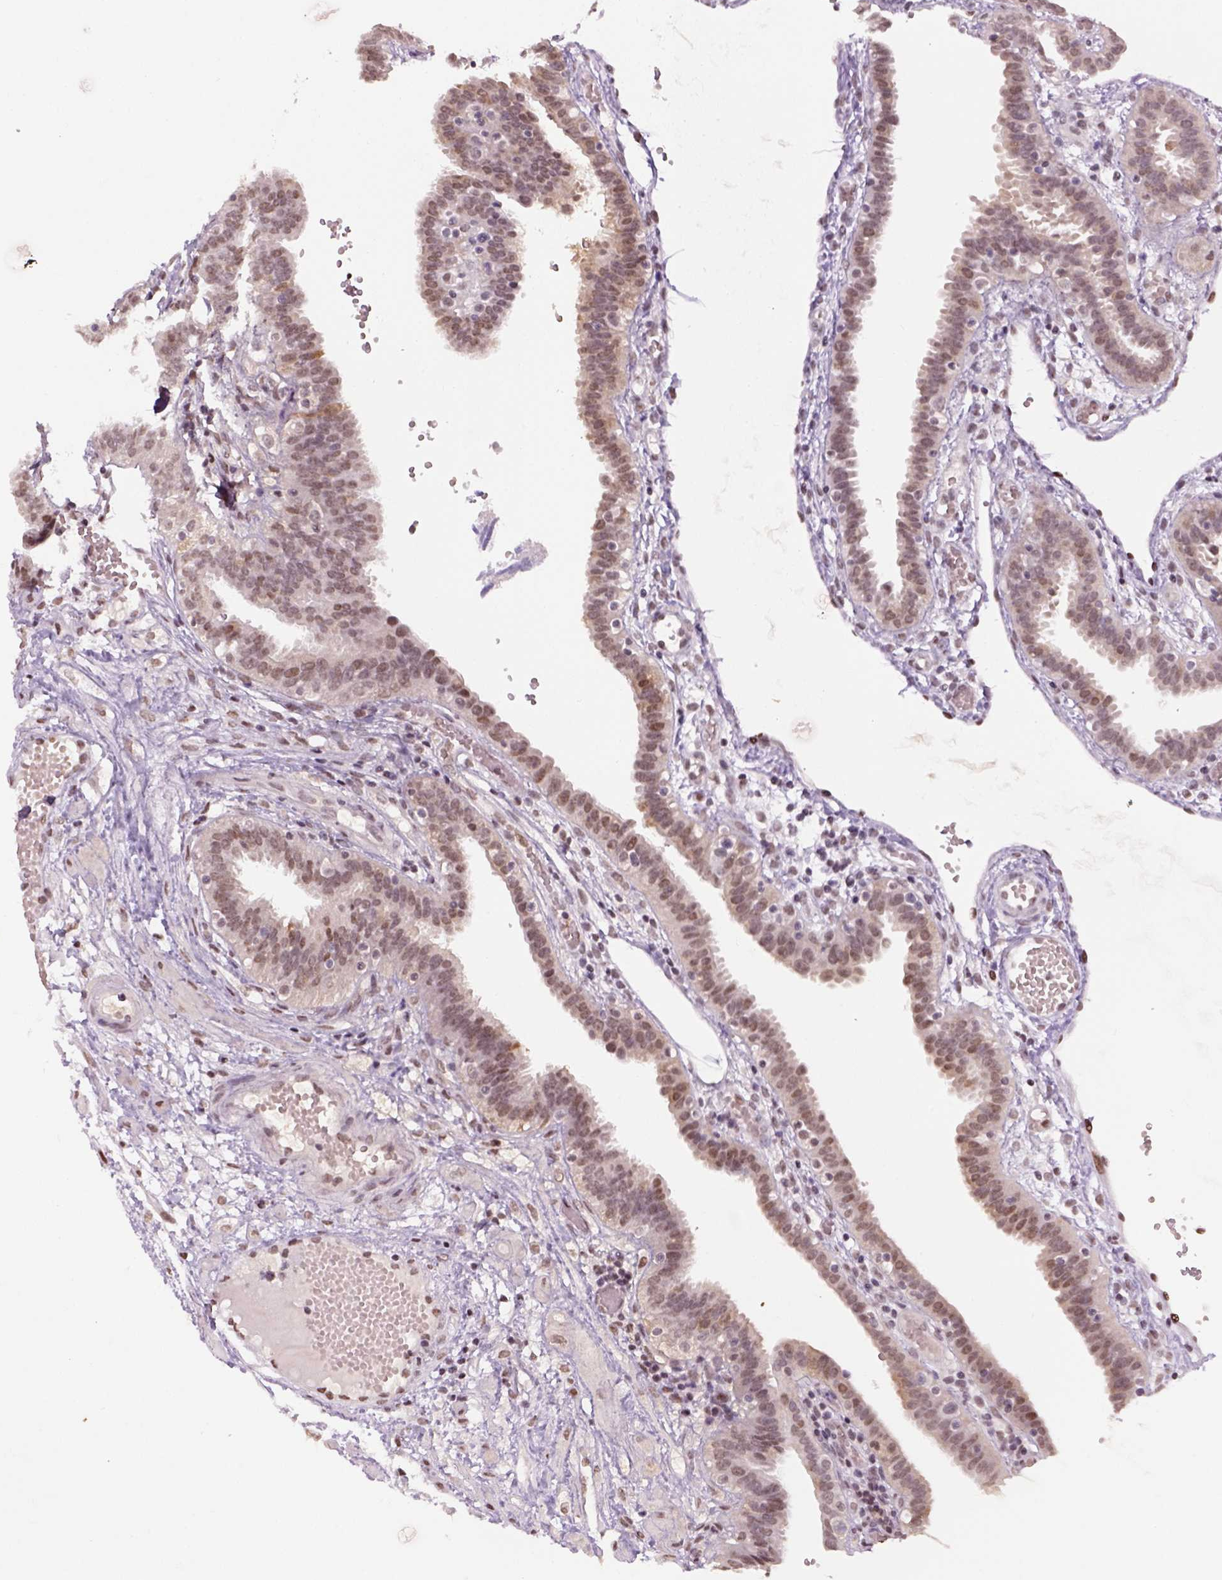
{"staining": {"intensity": "moderate", "quantity": ">75%", "location": "nuclear"}, "tissue": "fallopian tube", "cell_type": "Glandular cells", "image_type": "normal", "snomed": [{"axis": "morphology", "description": "Normal tissue, NOS"}, {"axis": "topography", "description": "Fallopian tube"}], "caption": "Glandular cells demonstrate moderate nuclear positivity in about >75% of cells in benign fallopian tube.", "gene": "GOT1", "patient": {"sex": "female", "age": 37}}